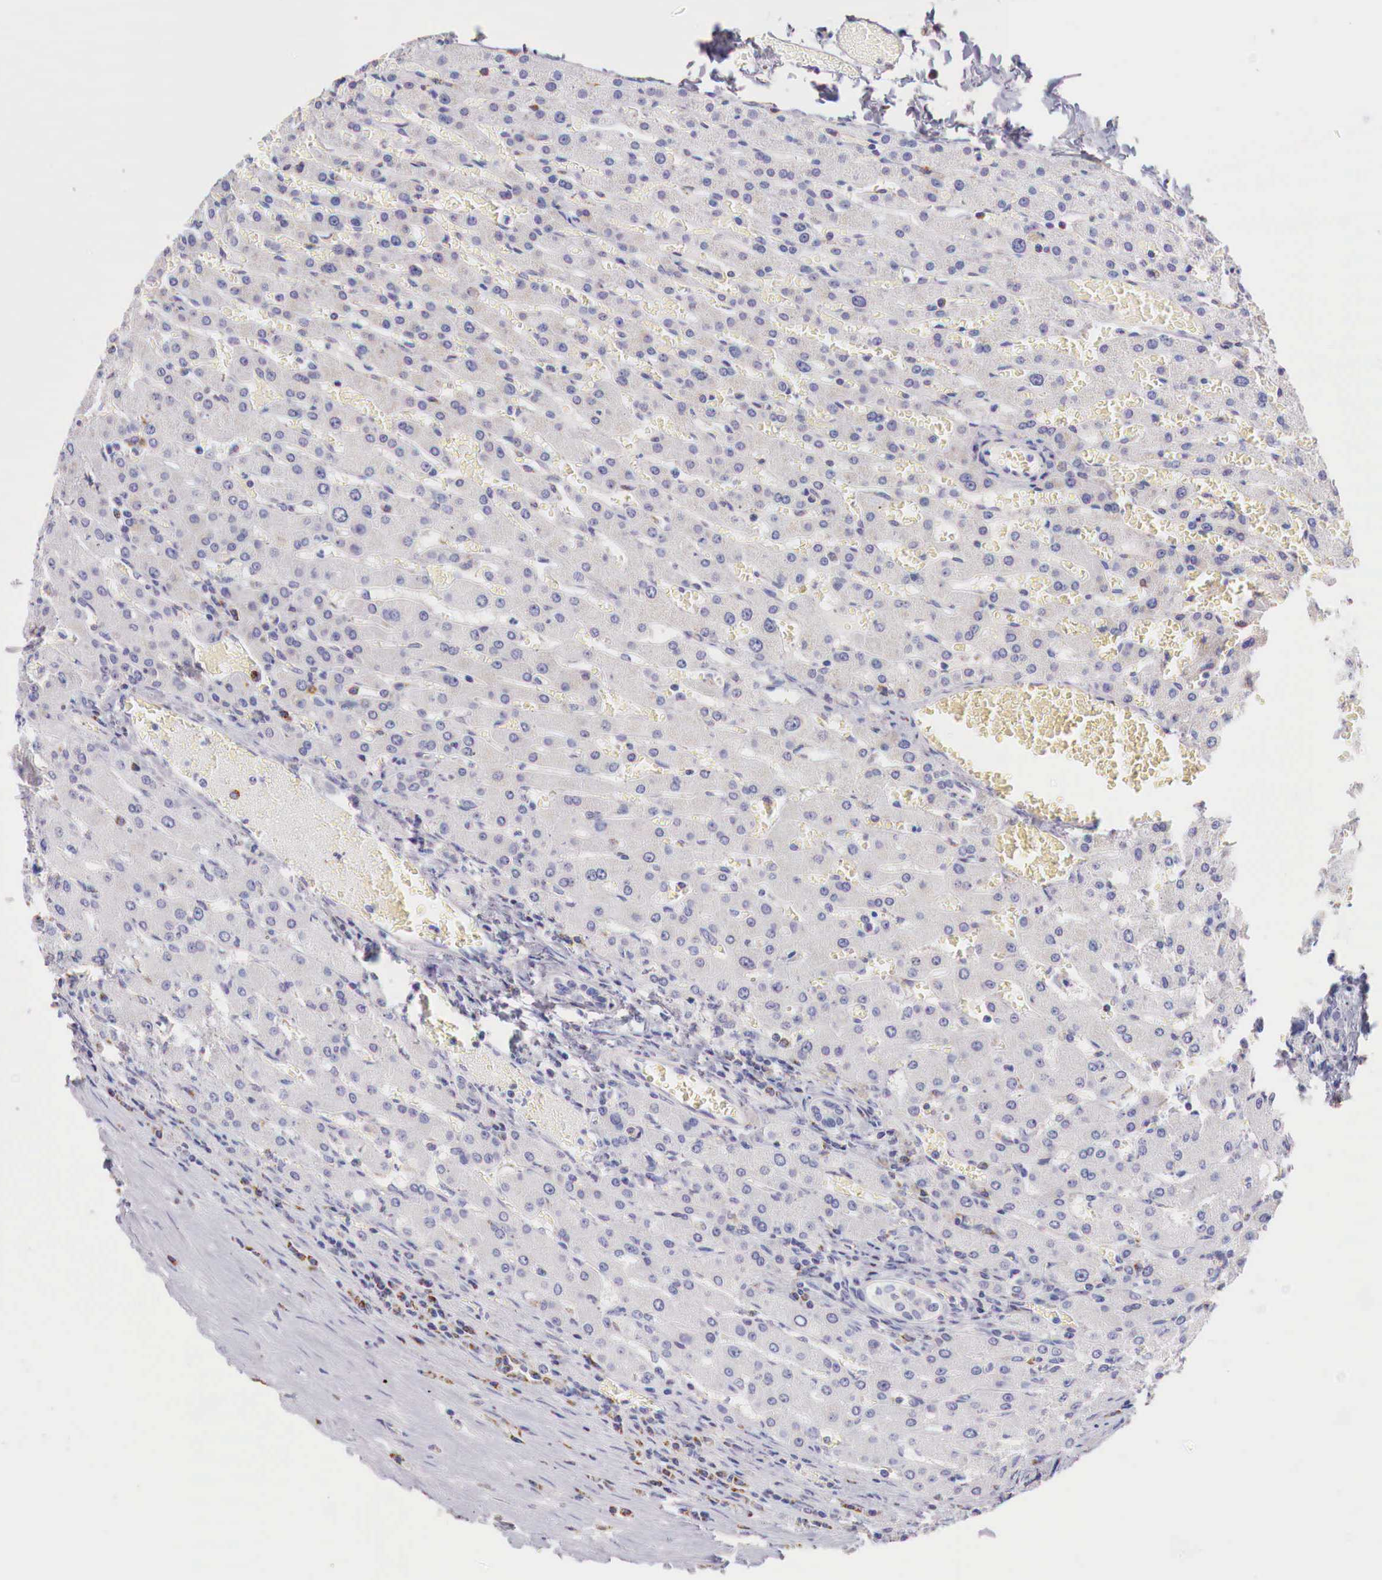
{"staining": {"intensity": "negative", "quantity": "none", "location": "none"}, "tissue": "liver", "cell_type": "Cholangiocytes", "image_type": "normal", "snomed": [{"axis": "morphology", "description": "Normal tissue, NOS"}, {"axis": "topography", "description": "Liver"}], "caption": "Cholangiocytes are negative for protein expression in normal human liver.", "gene": "IDH3G", "patient": {"sex": "female", "age": 30}}